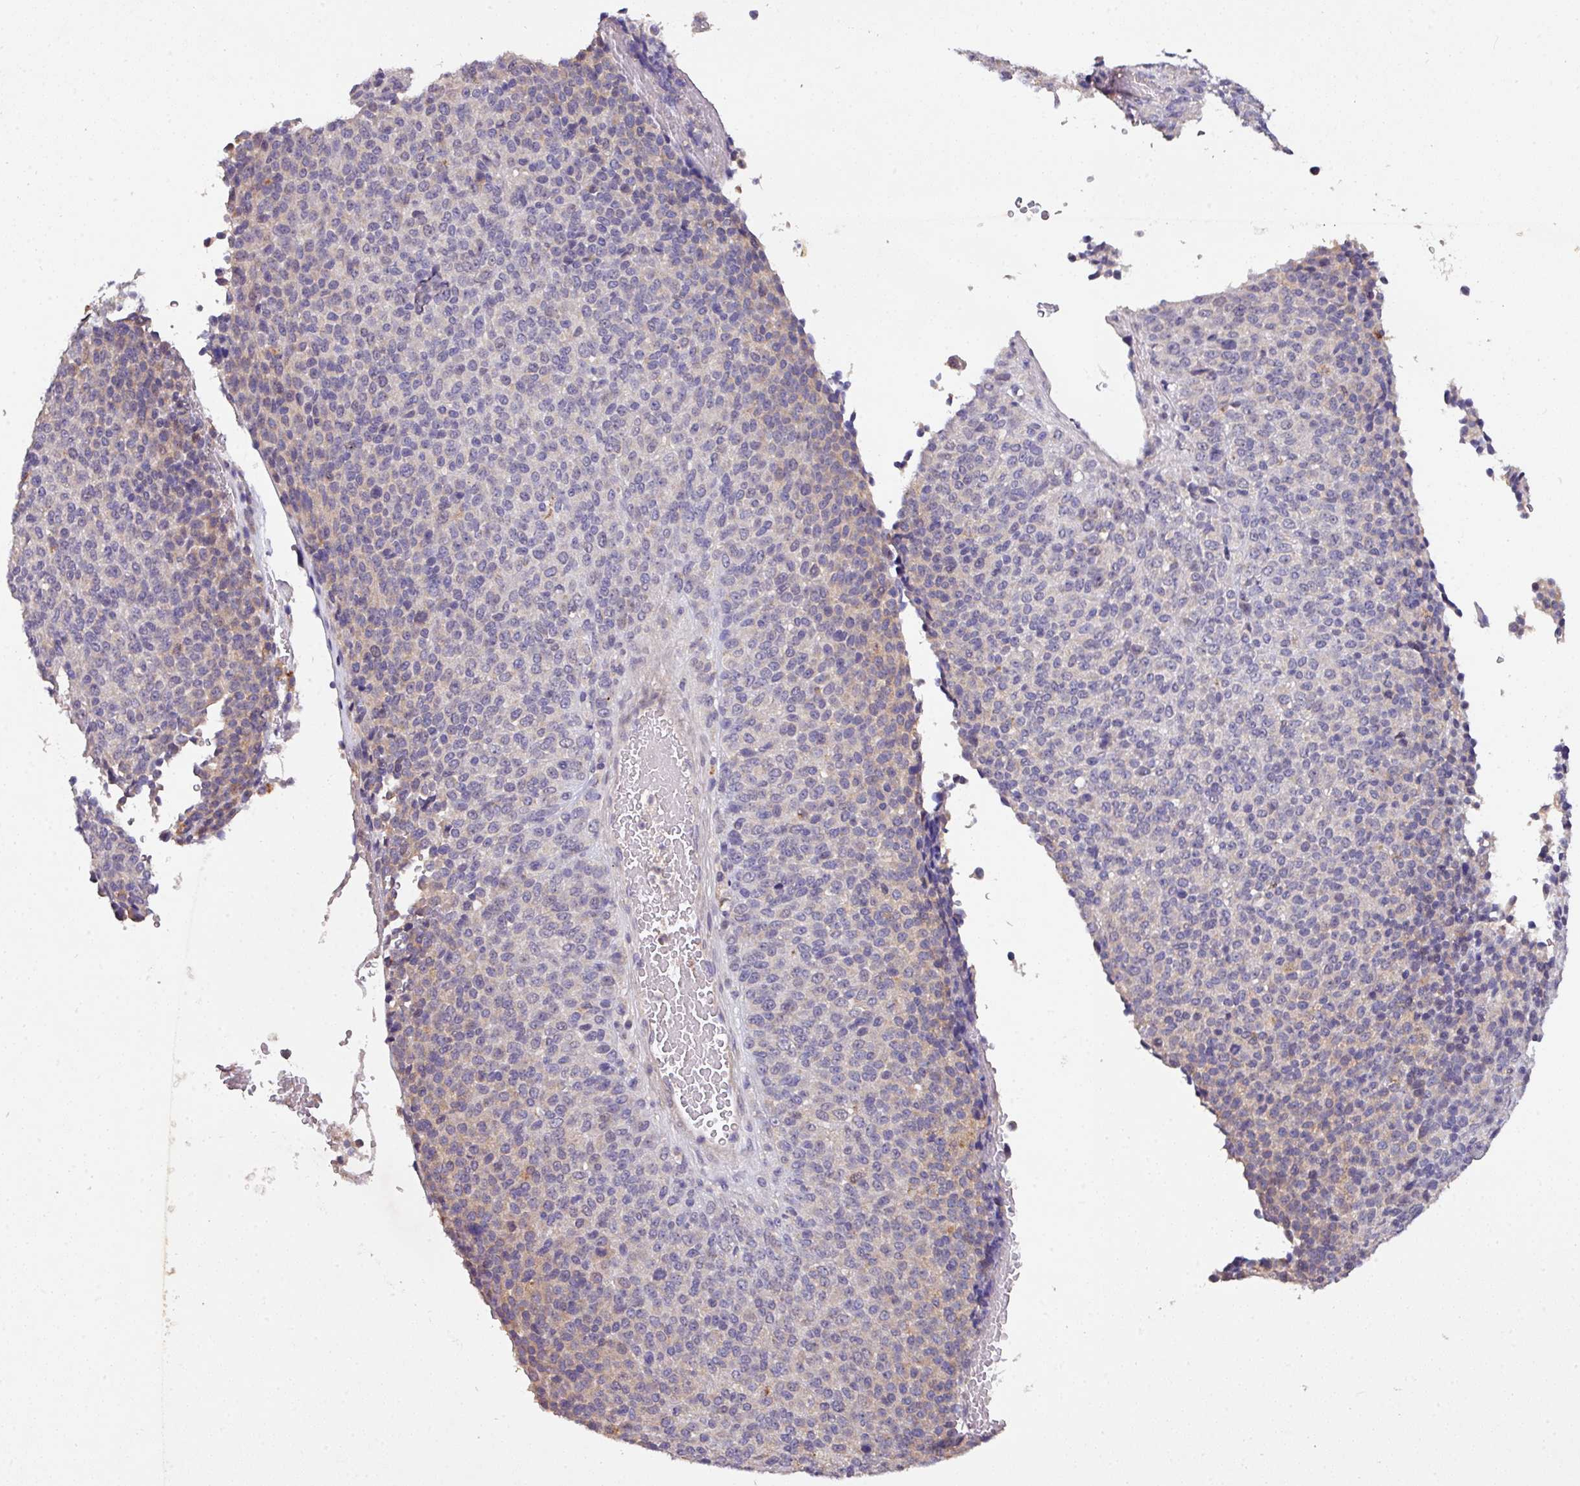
{"staining": {"intensity": "negative", "quantity": "none", "location": "none"}, "tissue": "melanoma", "cell_type": "Tumor cells", "image_type": "cancer", "snomed": [{"axis": "morphology", "description": "Malignant melanoma, Metastatic site"}, {"axis": "topography", "description": "Brain"}], "caption": "Tumor cells show no significant protein positivity in malignant melanoma (metastatic site). (Stains: DAB immunohistochemistry with hematoxylin counter stain, Microscopy: brightfield microscopy at high magnification).", "gene": "AEBP2", "patient": {"sex": "female", "age": 56}}